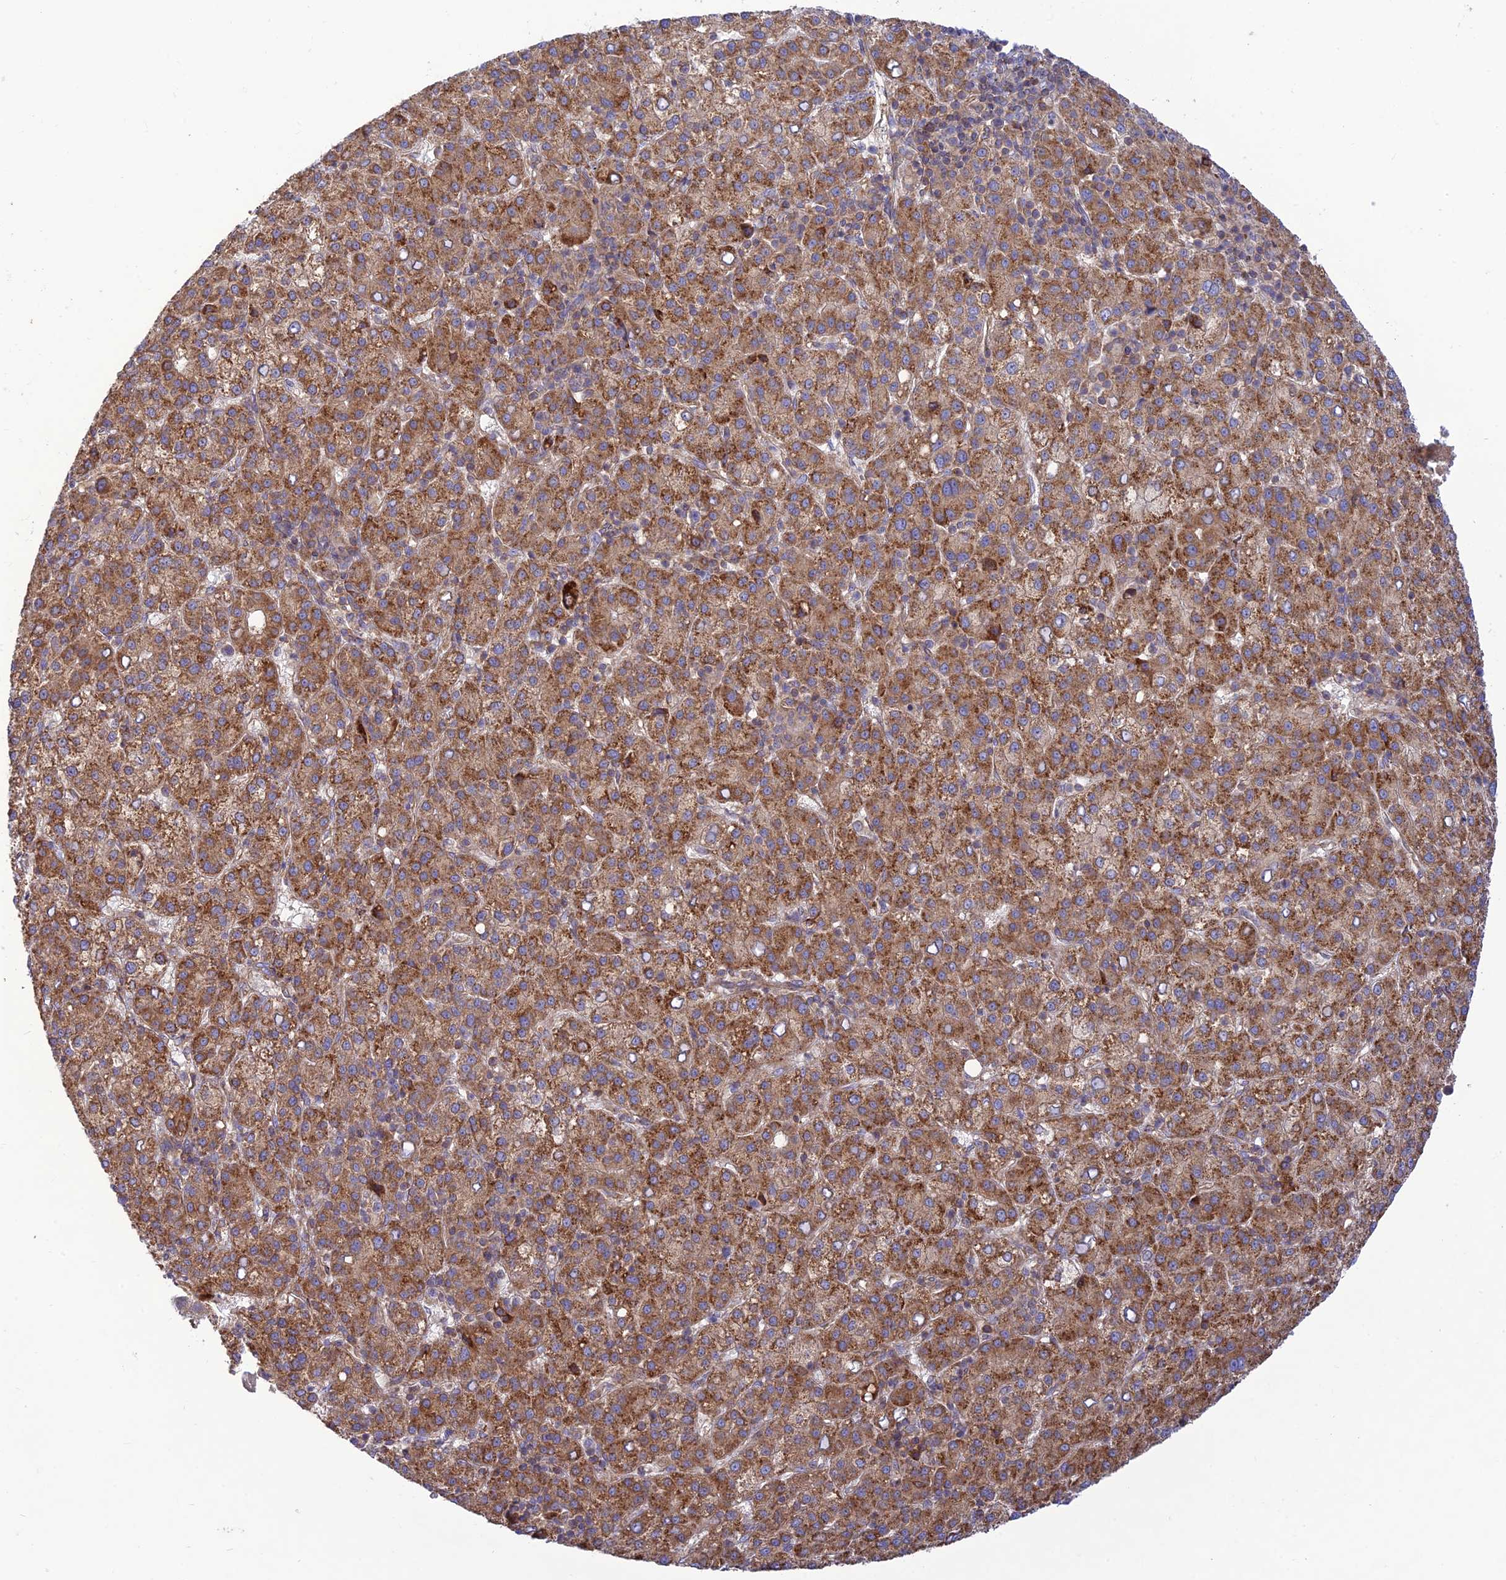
{"staining": {"intensity": "moderate", "quantity": ">75%", "location": "cytoplasmic/membranous"}, "tissue": "liver cancer", "cell_type": "Tumor cells", "image_type": "cancer", "snomed": [{"axis": "morphology", "description": "Carcinoma, Hepatocellular, NOS"}, {"axis": "topography", "description": "Liver"}], "caption": "Liver cancer (hepatocellular carcinoma) stained for a protein shows moderate cytoplasmic/membranous positivity in tumor cells.", "gene": "PIMREG", "patient": {"sex": "female", "age": 58}}